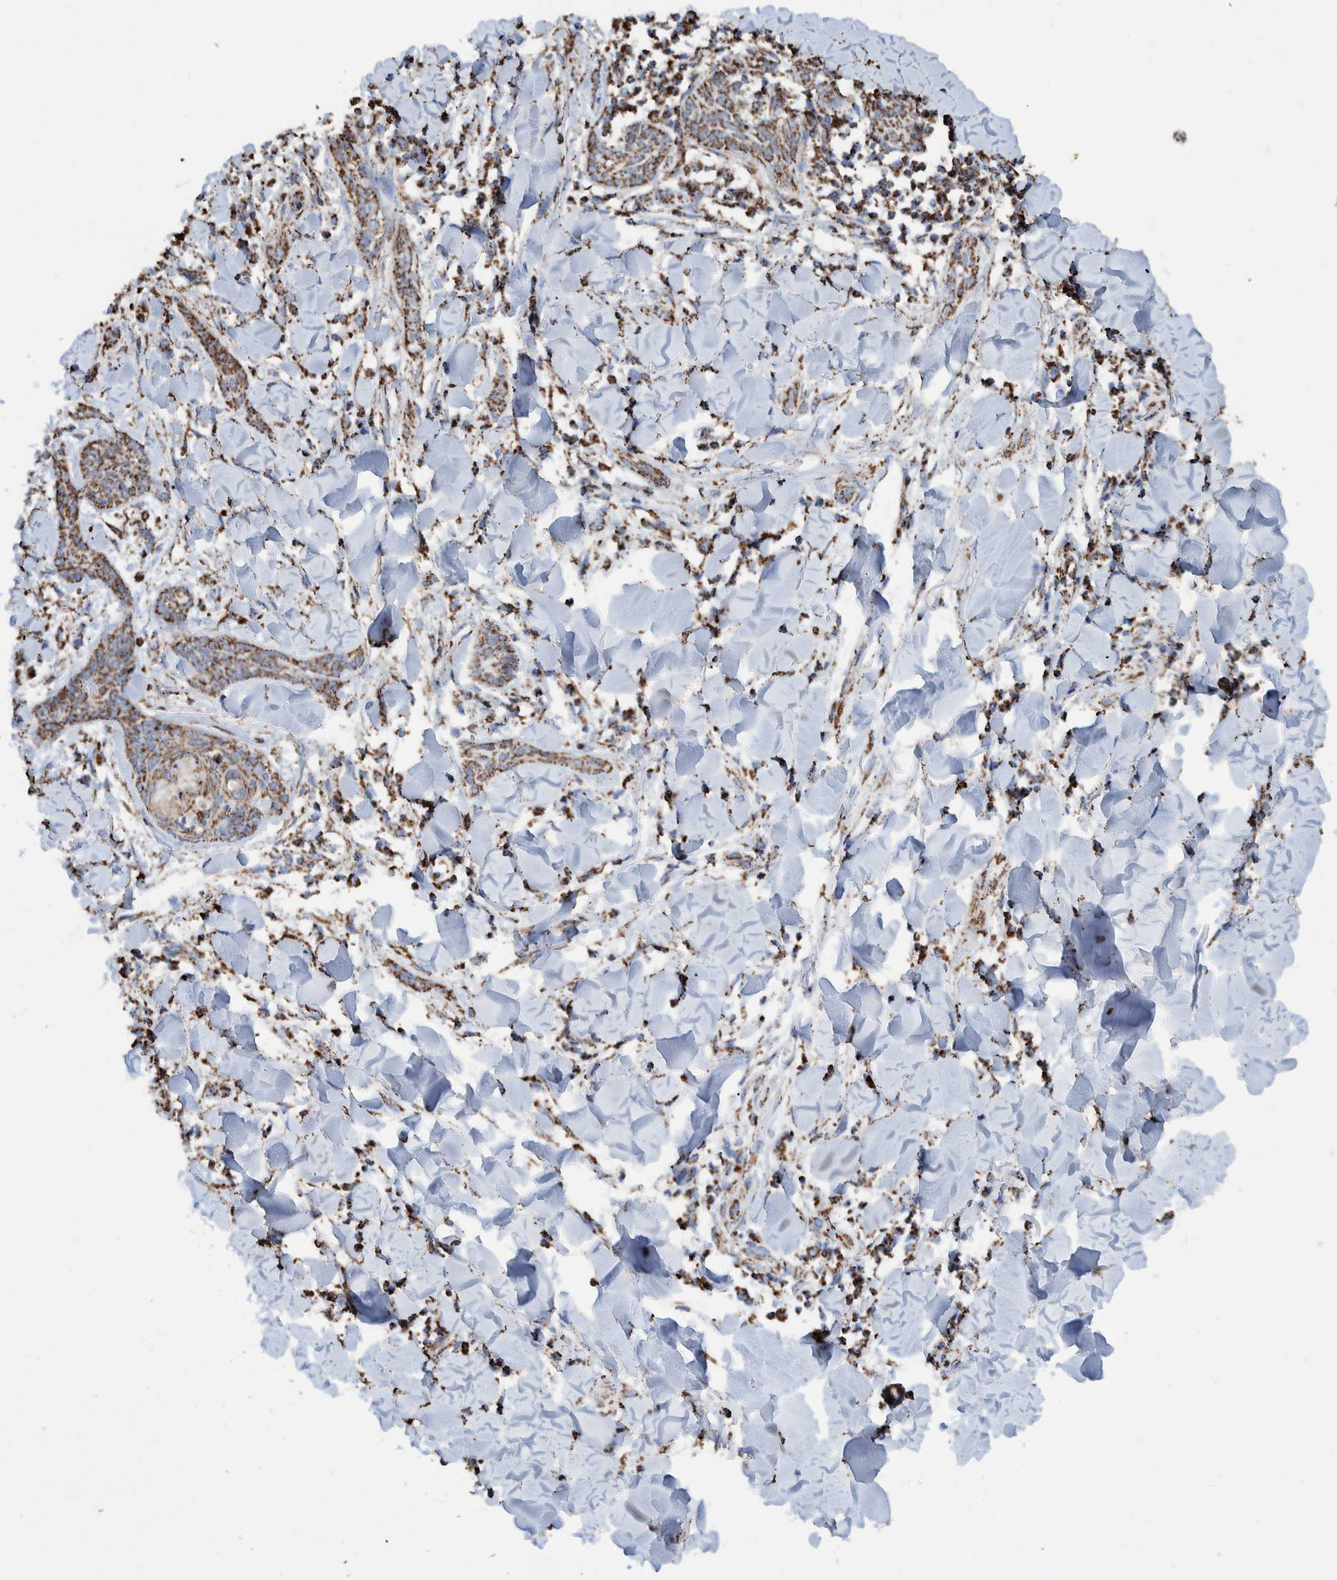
{"staining": {"intensity": "strong", "quantity": ">75%", "location": "cytoplasmic/membranous"}, "tissue": "skin cancer", "cell_type": "Tumor cells", "image_type": "cancer", "snomed": [{"axis": "morphology", "description": "Basal cell carcinoma"}, {"axis": "topography", "description": "Skin"}], "caption": "A high-resolution image shows immunohistochemistry (IHC) staining of skin cancer, which displays strong cytoplasmic/membranous expression in approximately >75% of tumor cells. Nuclei are stained in blue.", "gene": "VPS26C", "patient": {"sex": "female", "age": 59}}